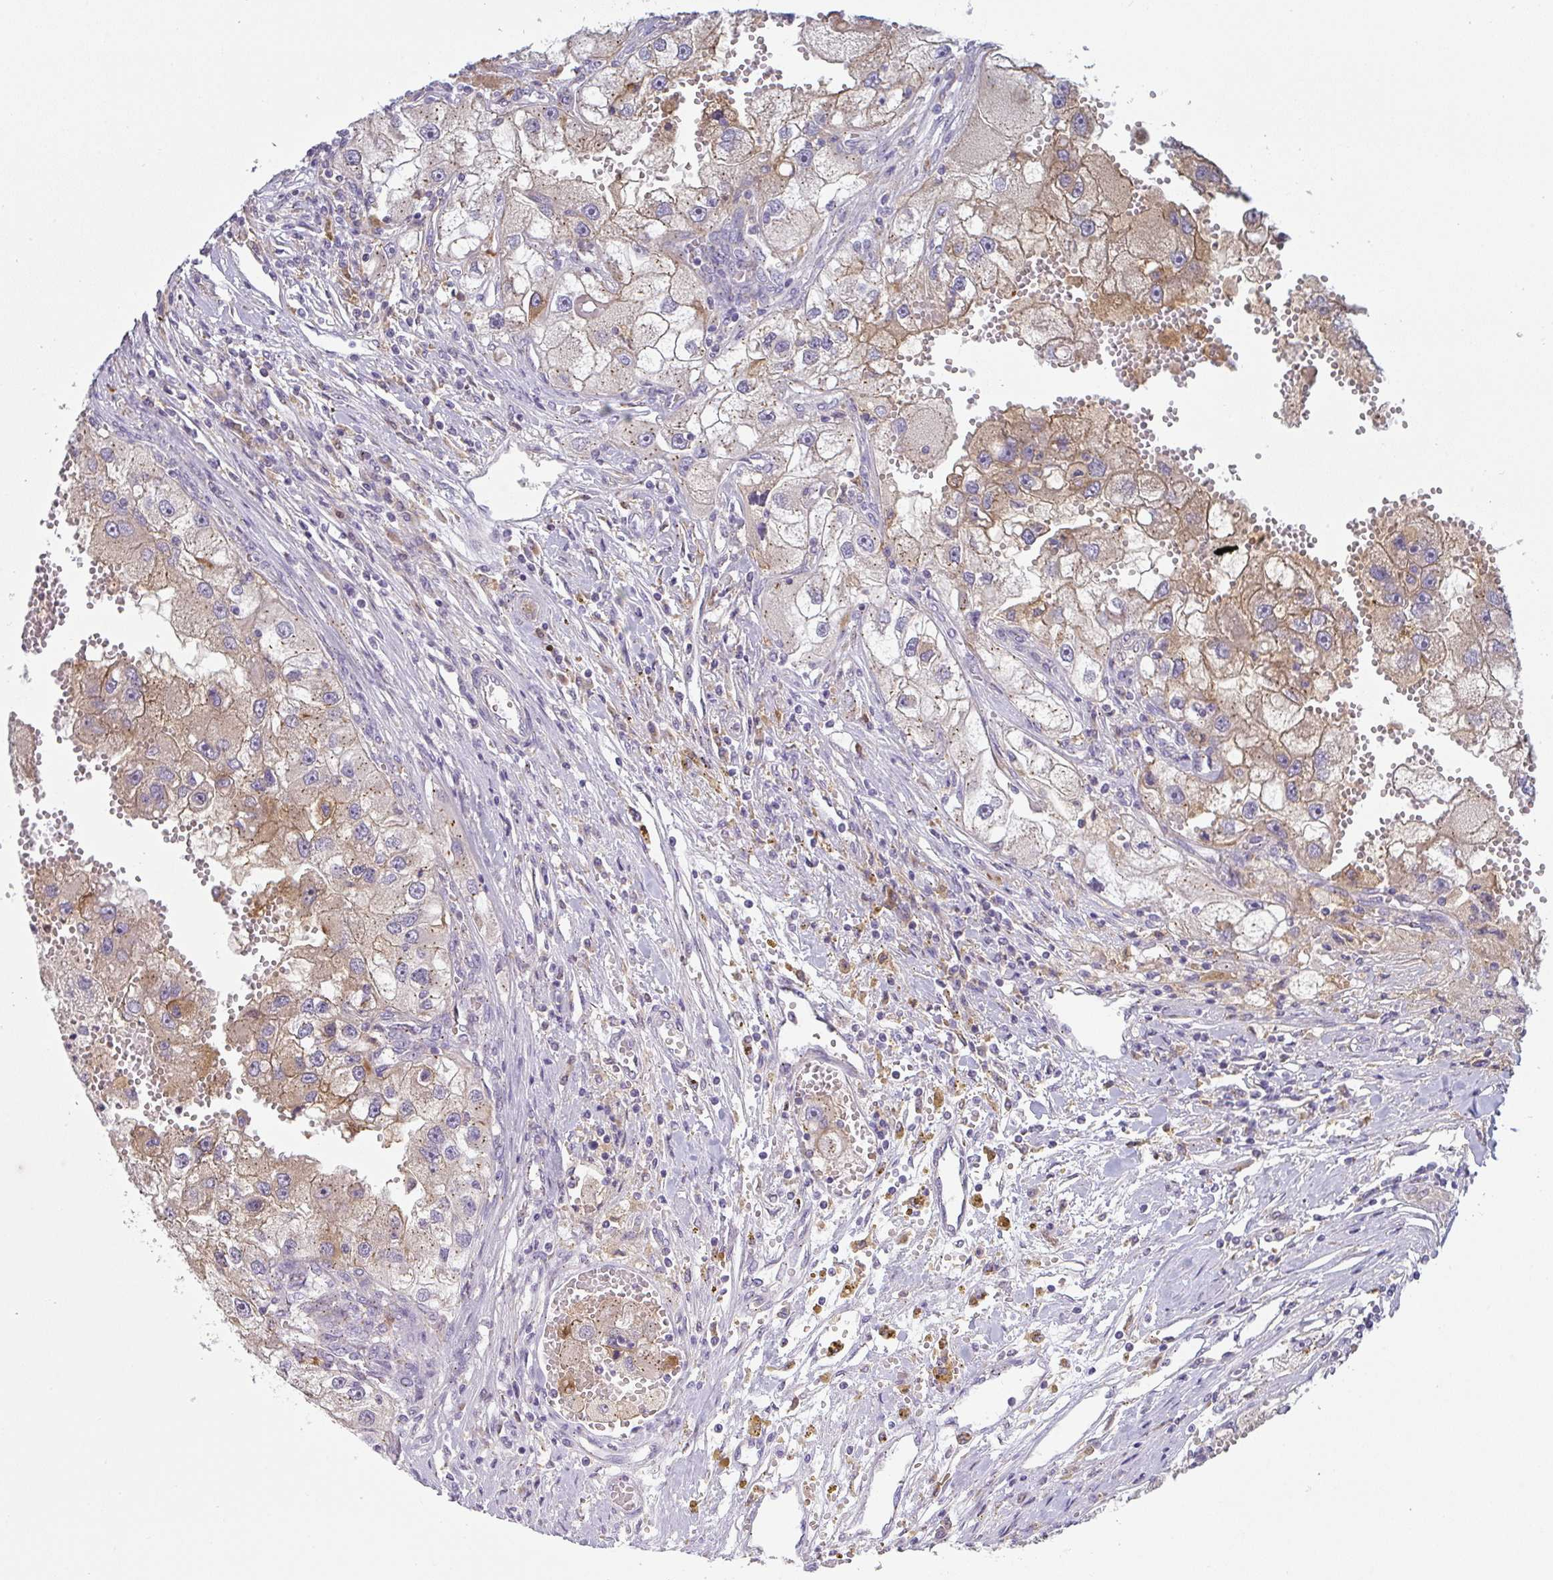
{"staining": {"intensity": "weak", "quantity": "25%-75%", "location": "cytoplasmic/membranous"}, "tissue": "renal cancer", "cell_type": "Tumor cells", "image_type": "cancer", "snomed": [{"axis": "morphology", "description": "Adenocarcinoma, NOS"}, {"axis": "topography", "description": "Kidney"}], "caption": "Renal adenocarcinoma was stained to show a protein in brown. There is low levels of weak cytoplasmic/membranous positivity in about 25%-75% of tumor cells.", "gene": "SNX5", "patient": {"sex": "male", "age": 63}}